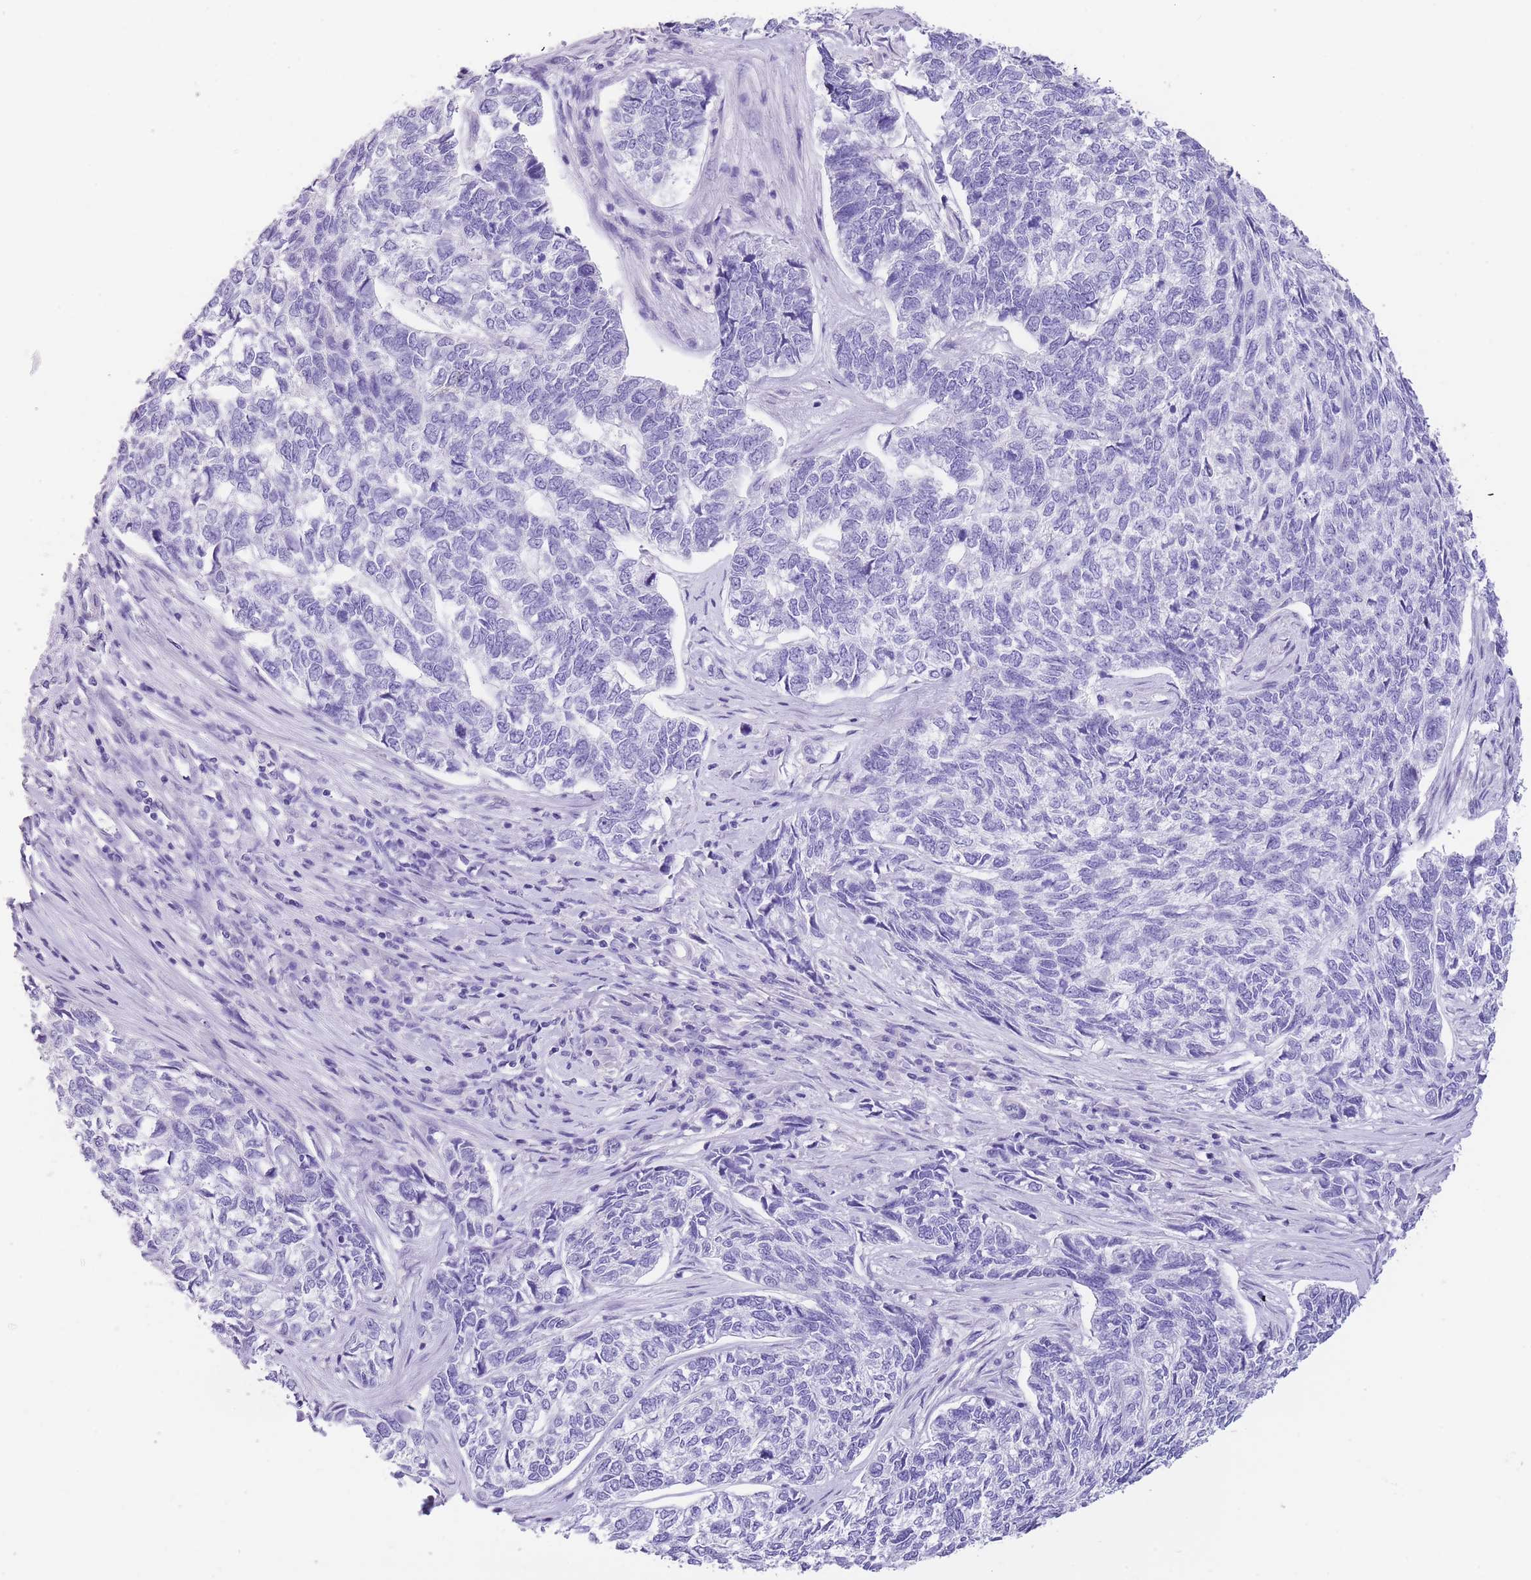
{"staining": {"intensity": "negative", "quantity": "none", "location": "none"}, "tissue": "skin cancer", "cell_type": "Tumor cells", "image_type": "cancer", "snomed": [{"axis": "morphology", "description": "Basal cell carcinoma"}, {"axis": "topography", "description": "Skin"}], "caption": "High magnification brightfield microscopy of skin cancer stained with DAB (brown) and counterstained with hematoxylin (blue): tumor cells show no significant expression.", "gene": "RAI2", "patient": {"sex": "female", "age": 65}}